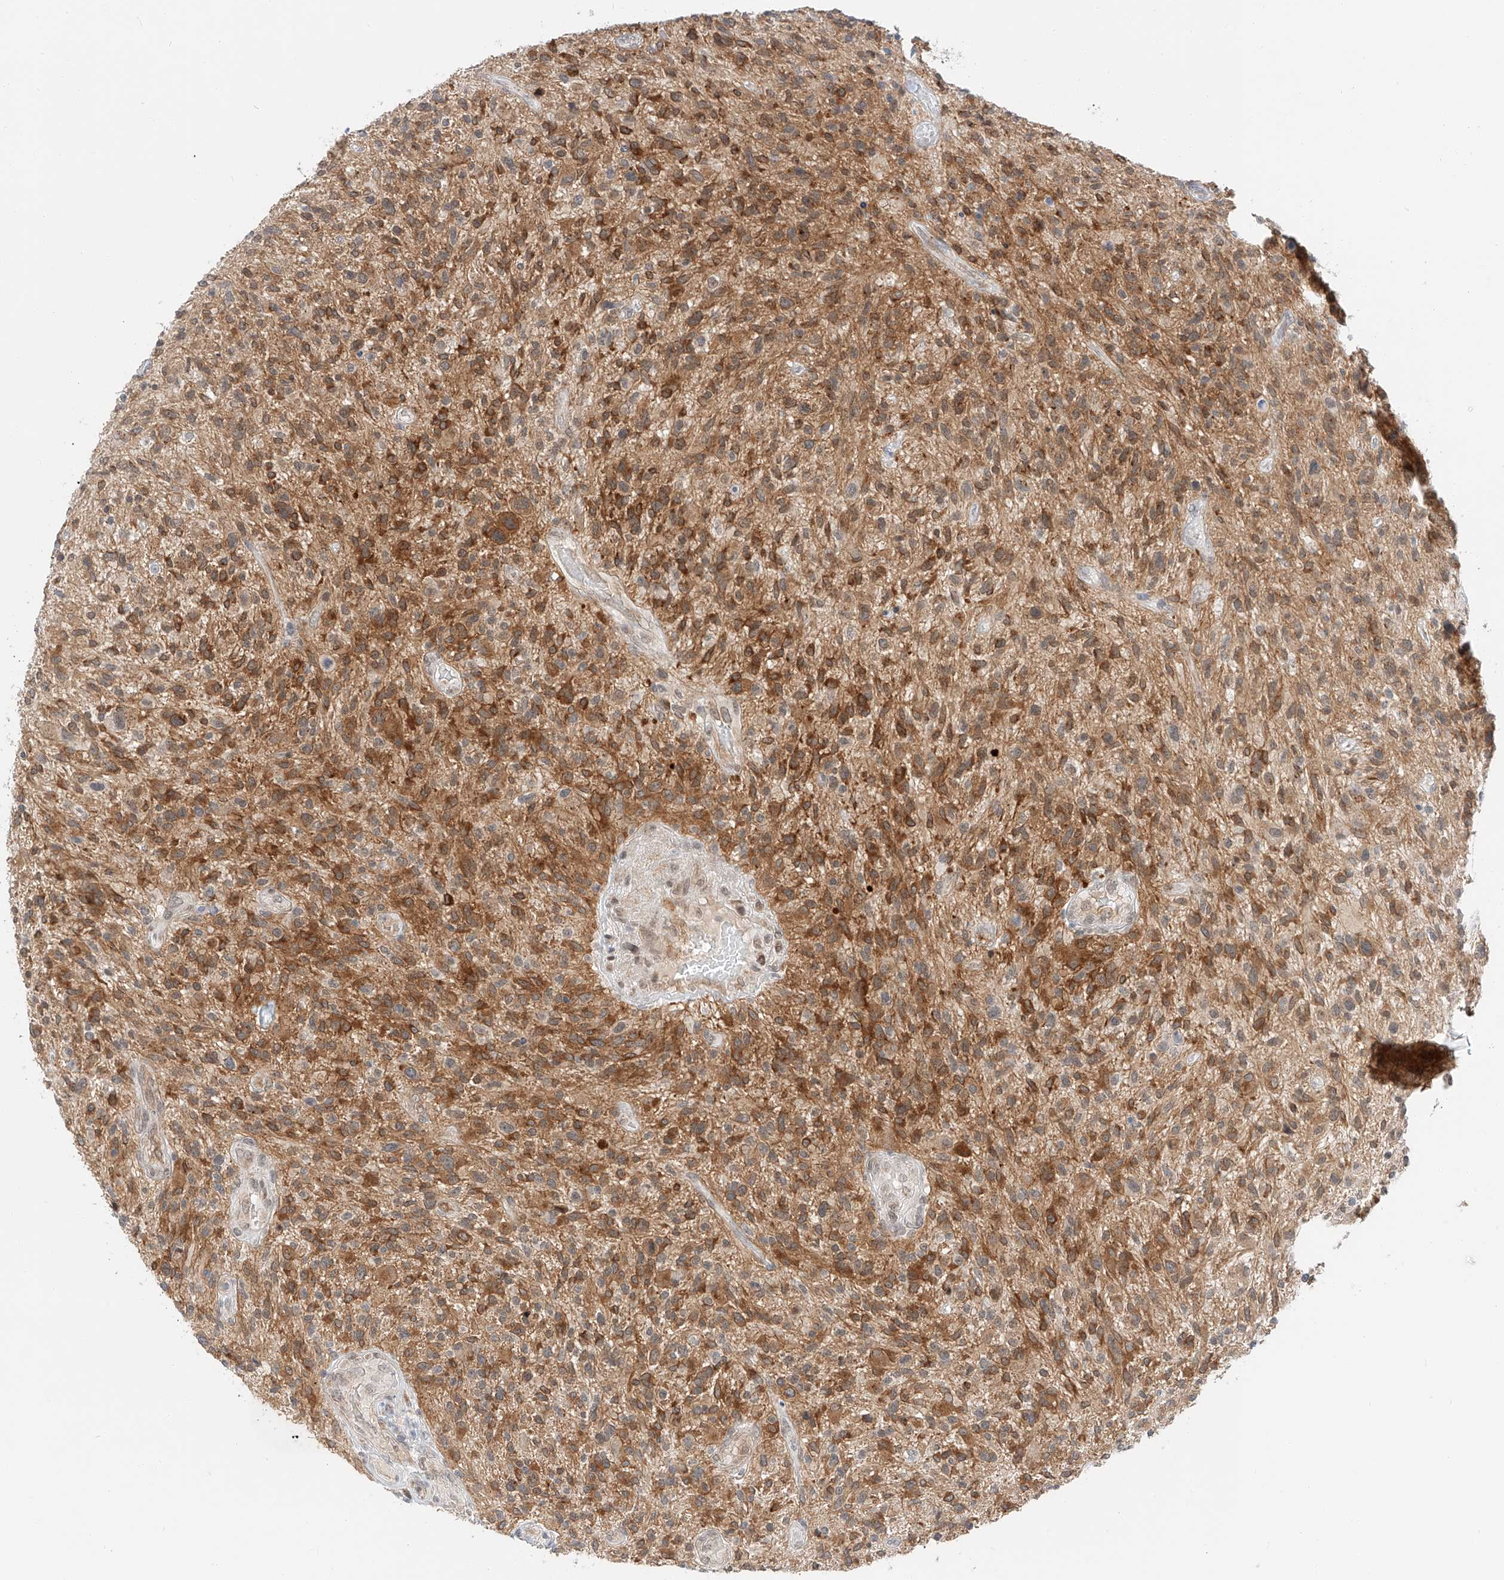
{"staining": {"intensity": "moderate", "quantity": ">75%", "location": "cytoplasmic/membranous"}, "tissue": "glioma", "cell_type": "Tumor cells", "image_type": "cancer", "snomed": [{"axis": "morphology", "description": "Glioma, malignant, High grade"}, {"axis": "topography", "description": "Brain"}], "caption": "Malignant glioma (high-grade) stained with a protein marker reveals moderate staining in tumor cells.", "gene": "CARMIL1", "patient": {"sex": "male", "age": 47}}